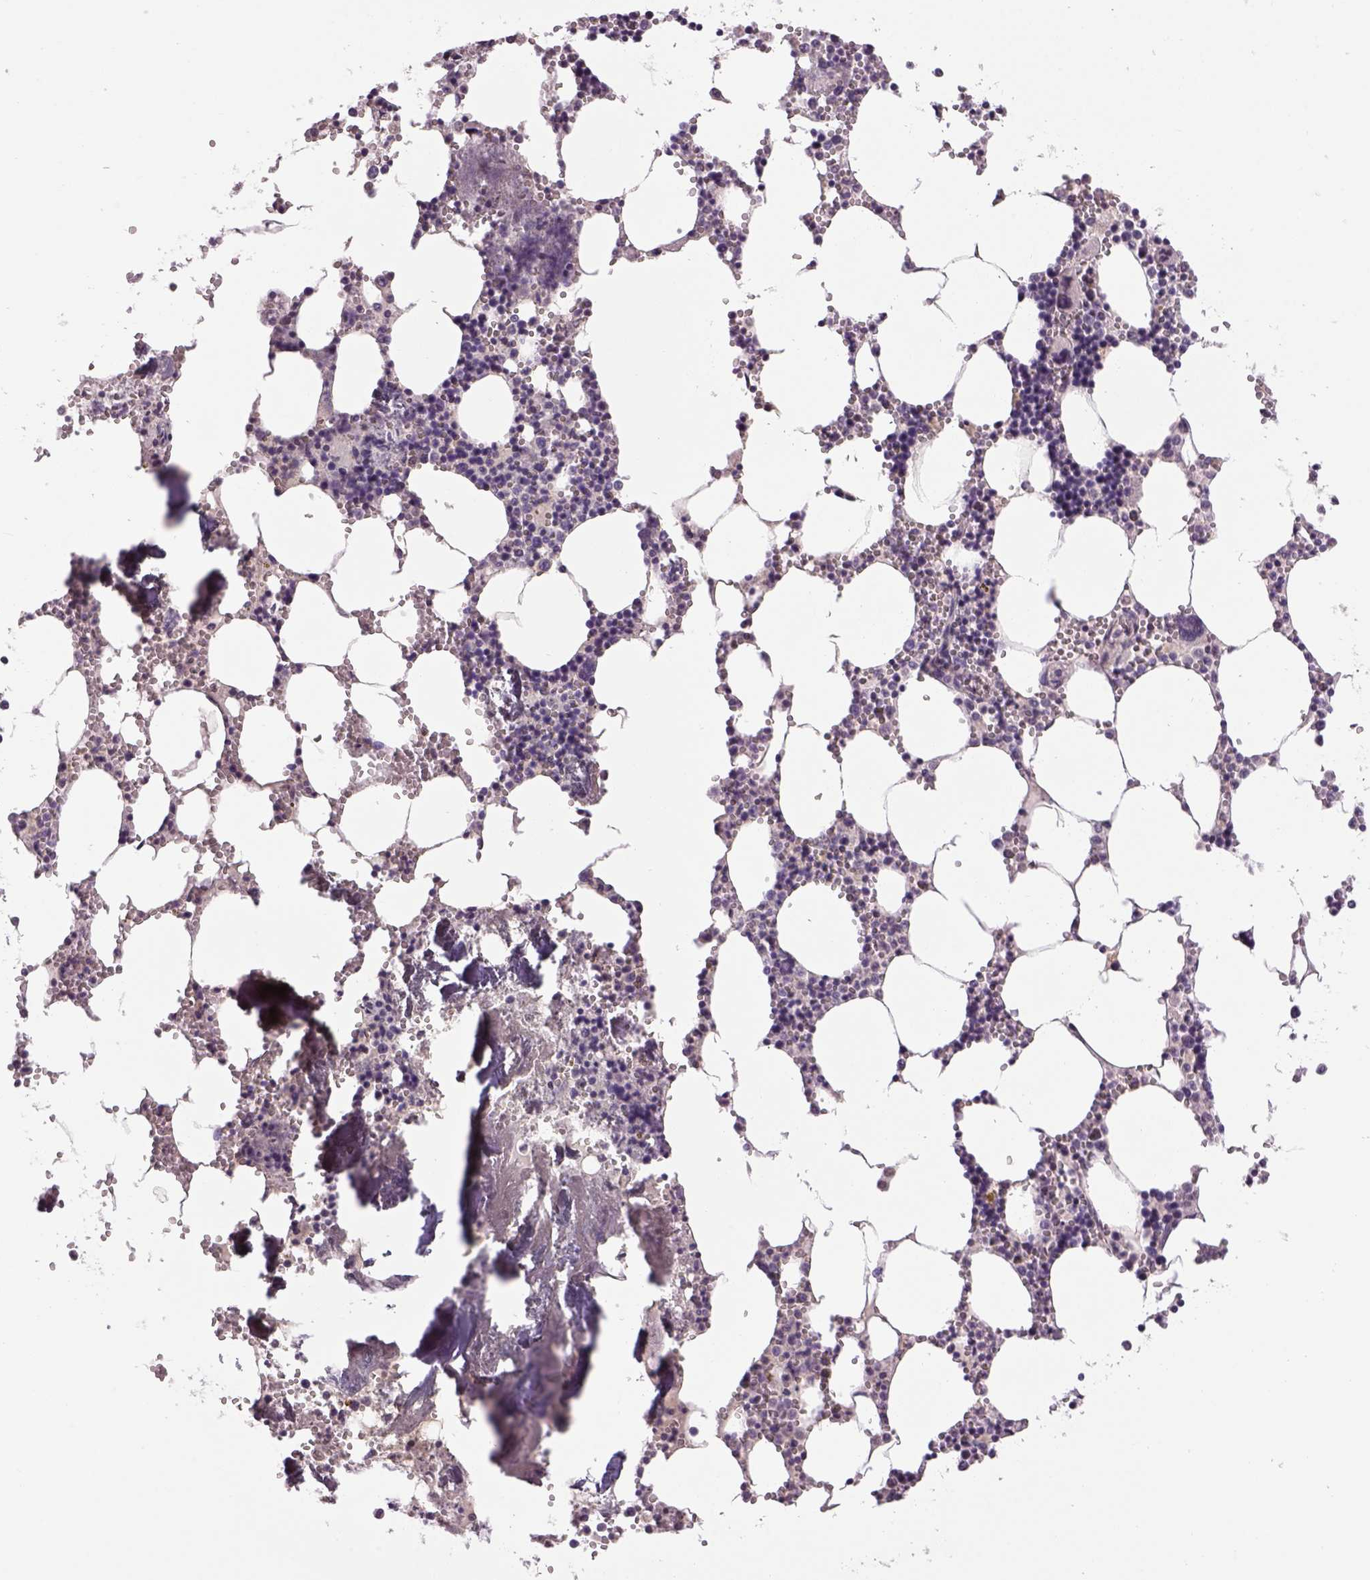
{"staining": {"intensity": "negative", "quantity": "none", "location": "none"}, "tissue": "bone marrow", "cell_type": "Hematopoietic cells", "image_type": "normal", "snomed": [{"axis": "morphology", "description": "Normal tissue, NOS"}, {"axis": "topography", "description": "Bone marrow"}], "caption": "Protein analysis of unremarkable bone marrow reveals no significant positivity in hematopoietic cells.", "gene": "PRRT1", "patient": {"sex": "male", "age": 54}}